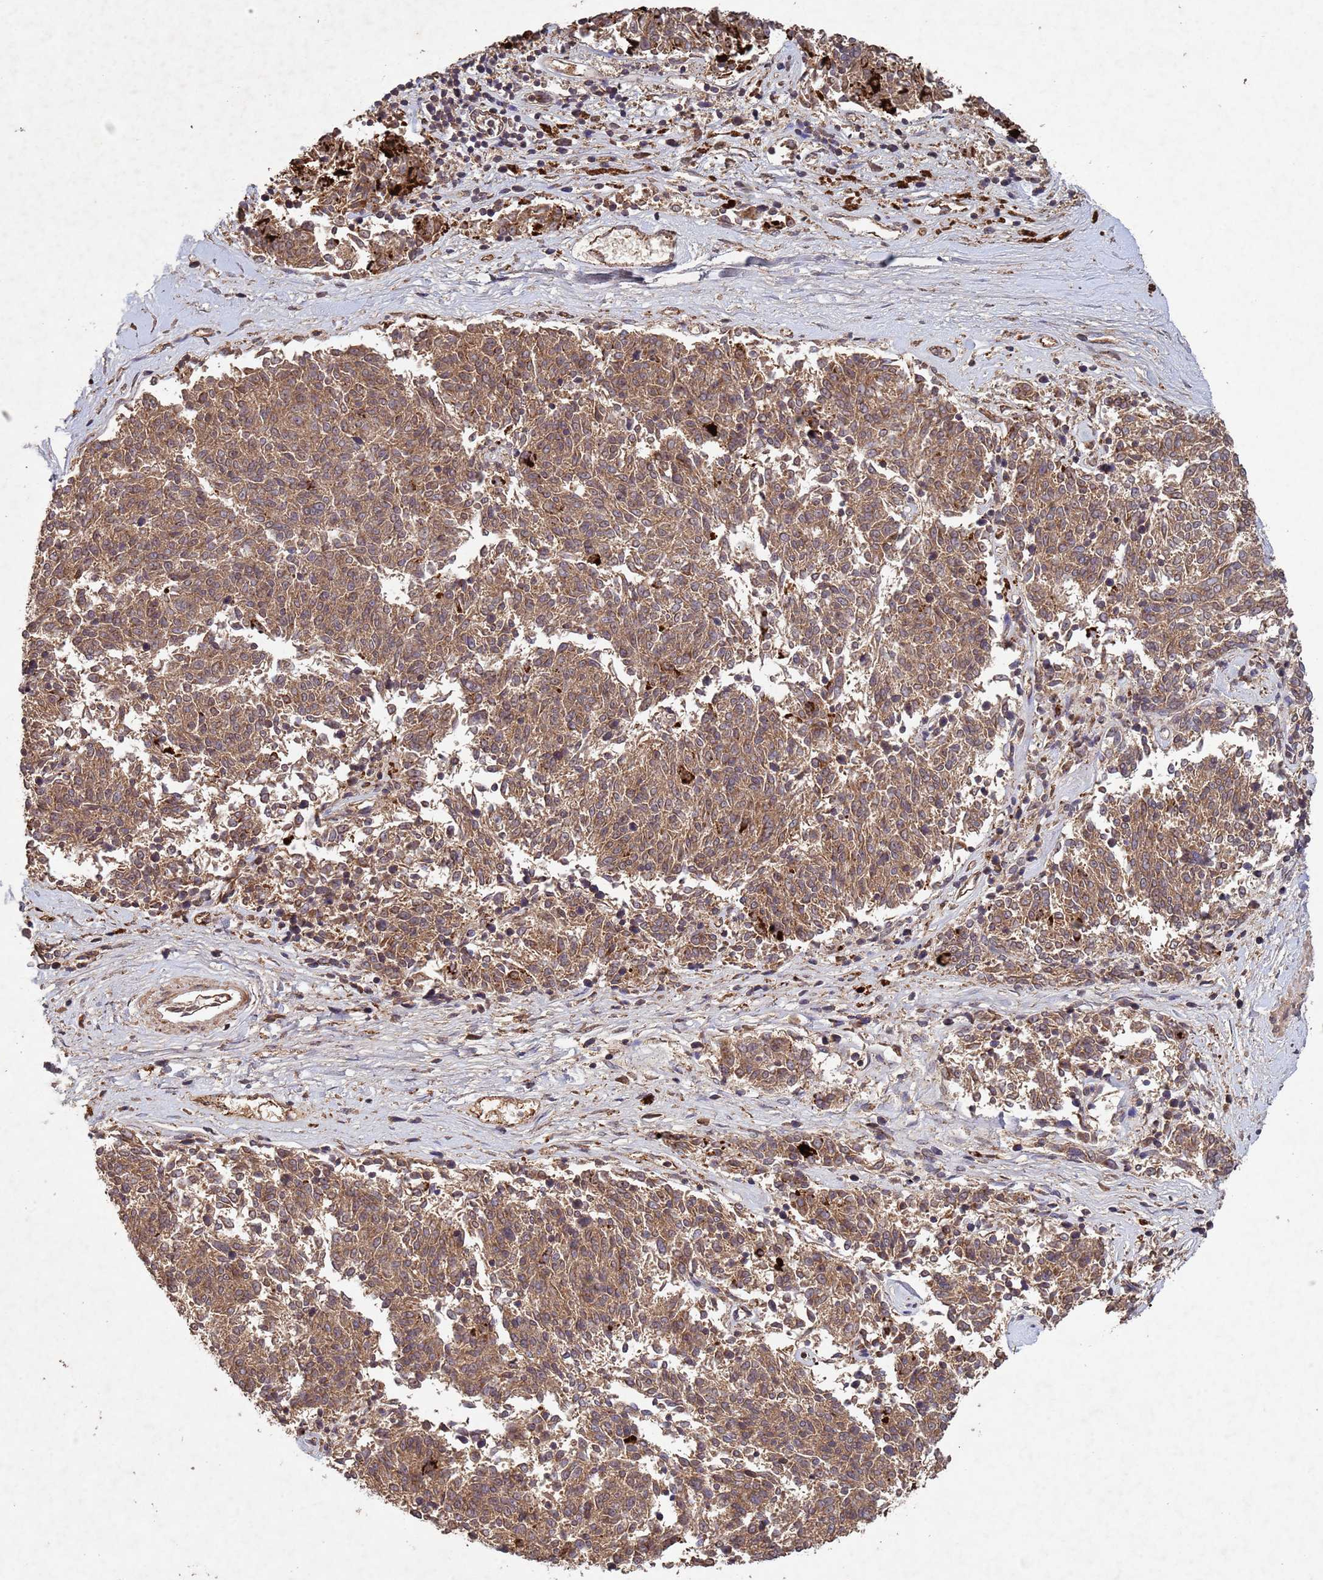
{"staining": {"intensity": "moderate", "quantity": ">75%", "location": "cytoplasmic/membranous"}, "tissue": "melanoma", "cell_type": "Tumor cells", "image_type": "cancer", "snomed": [{"axis": "morphology", "description": "Malignant melanoma, NOS"}, {"axis": "topography", "description": "Skin"}], "caption": "Malignant melanoma stained with a brown dye shows moderate cytoplasmic/membranous positive expression in approximately >75% of tumor cells.", "gene": "FASTKD1", "patient": {"sex": "female", "age": 72}}